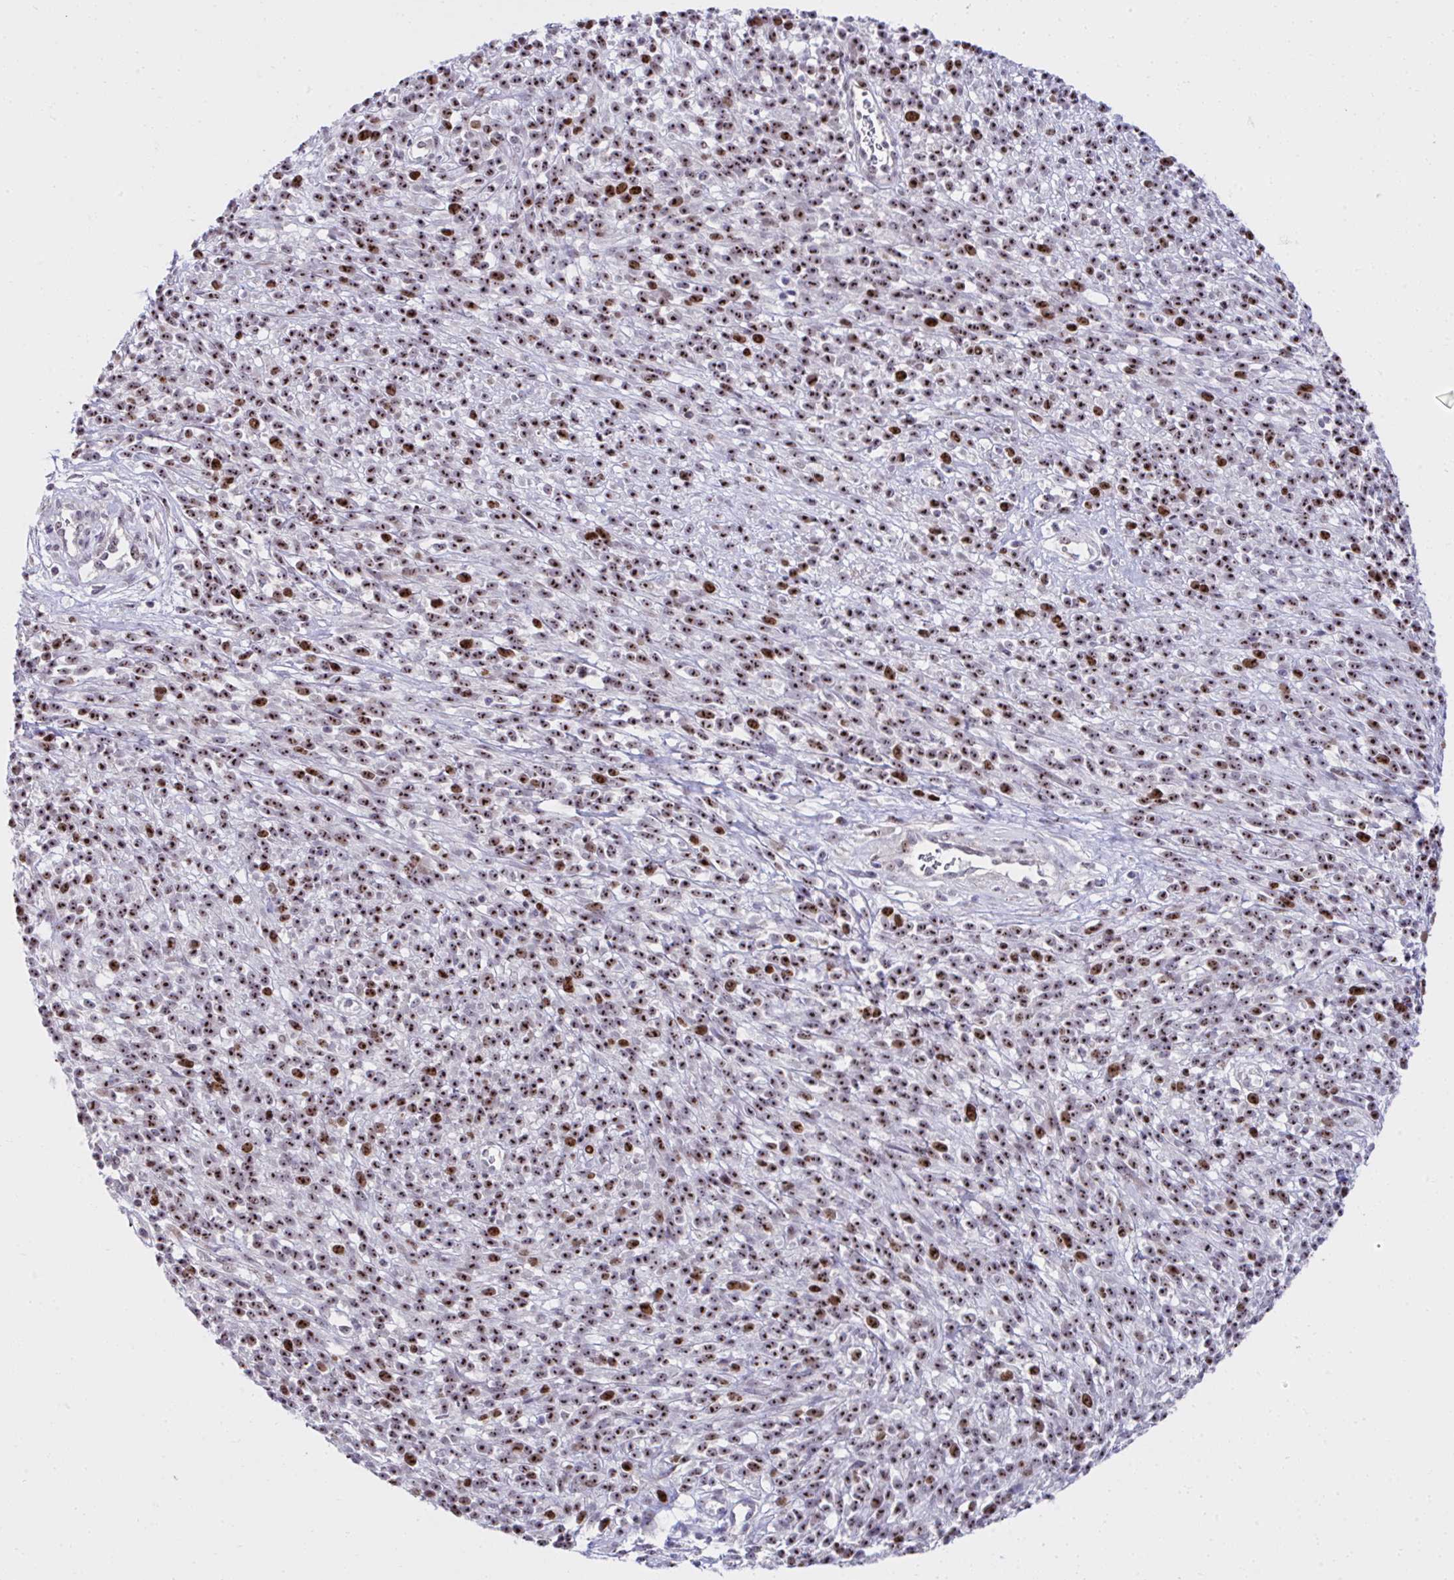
{"staining": {"intensity": "strong", "quantity": ">75%", "location": "nuclear"}, "tissue": "melanoma", "cell_type": "Tumor cells", "image_type": "cancer", "snomed": [{"axis": "morphology", "description": "Malignant melanoma, NOS"}, {"axis": "topography", "description": "Skin"}, {"axis": "topography", "description": "Skin of trunk"}], "caption": "Human melanoma stained for a protein (brown) demonstrates strong nuclear positive positivity in approximately >75% of tumor cells.", "gene": "CEP72", "patient": {"sex": "male", "age": 74}}